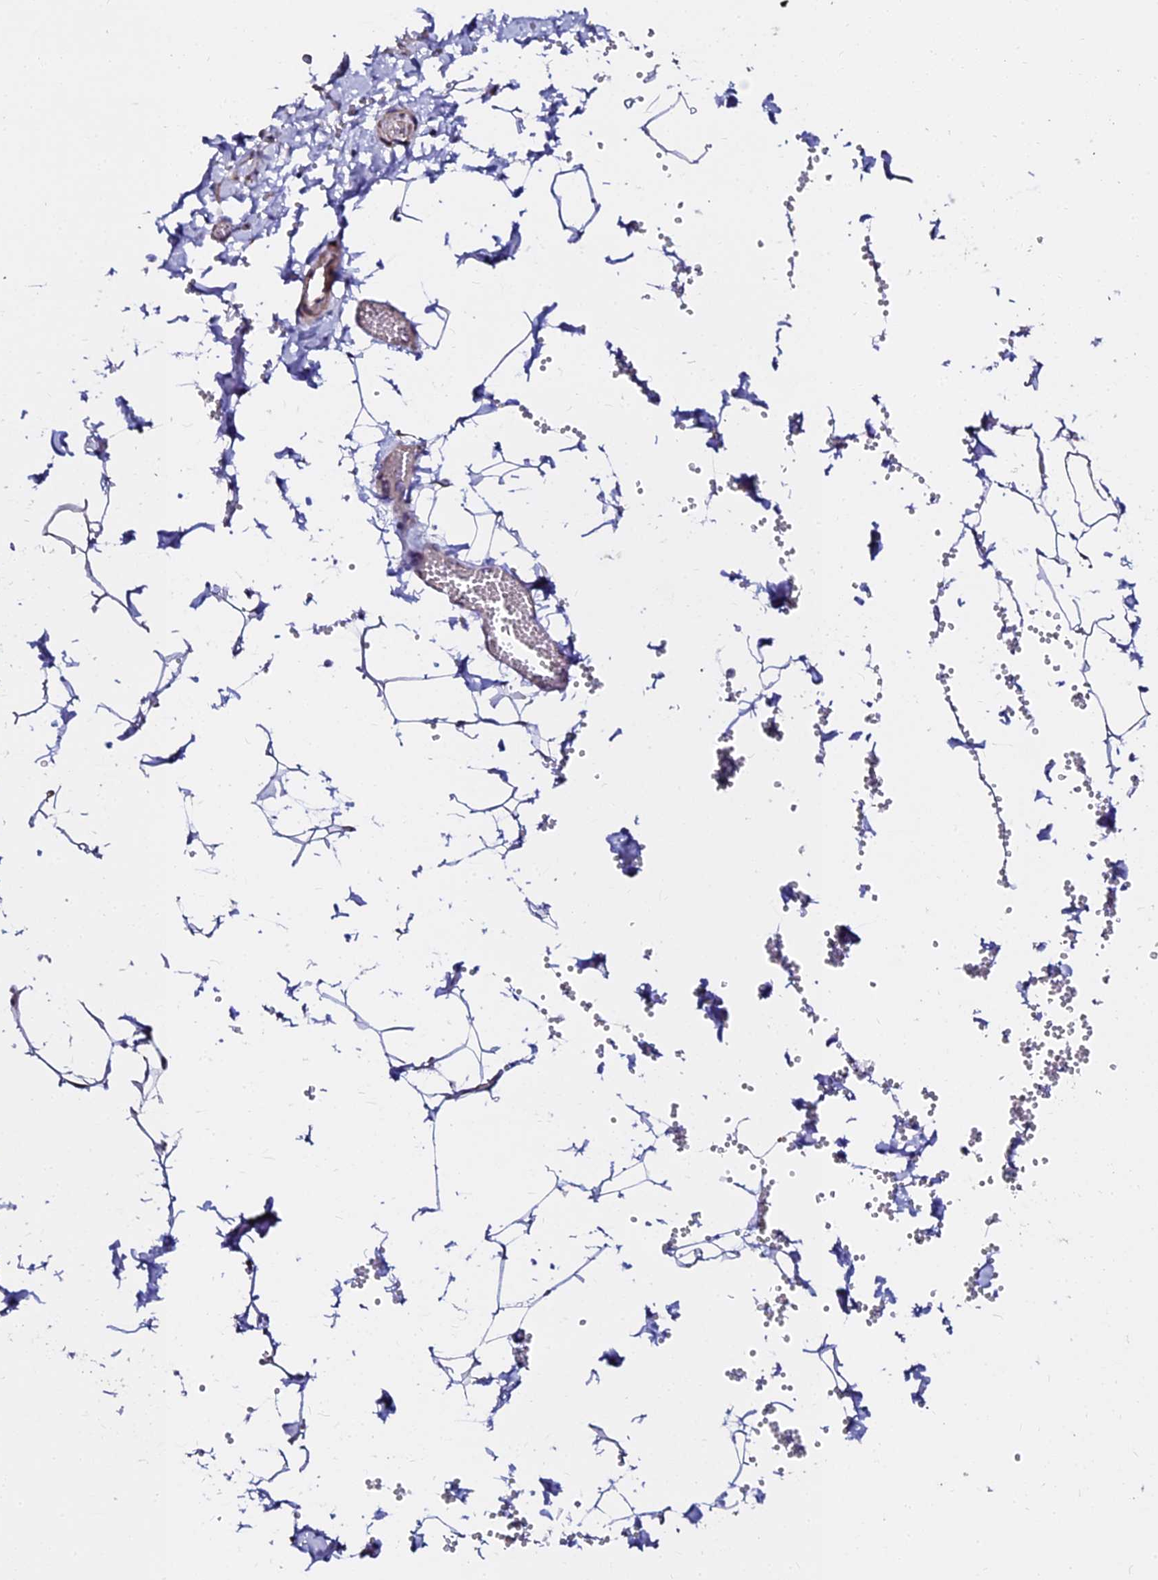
{"staining": {"intensity": "negative", "quantity": "none", "location": "none"}, "tissue": "adipose tissue", "cell_type": "Adipocytes", "image_type": "normal", "snomed": [{"axis": "morphology", "description": "Normal tissue, NOS"}, {"axis": "topography", "description": "Gallbladder"}, {"axis": "topography", "description": "Peripheral nerve tissue"}], "caption": "Immunohistochemistry histopathology image of benign human adipose tissue stained for a protein (brown), which displays no positivity in adipocytes.", "gene": "GPN3", "patient": {"sex": "male", "age": 38}}